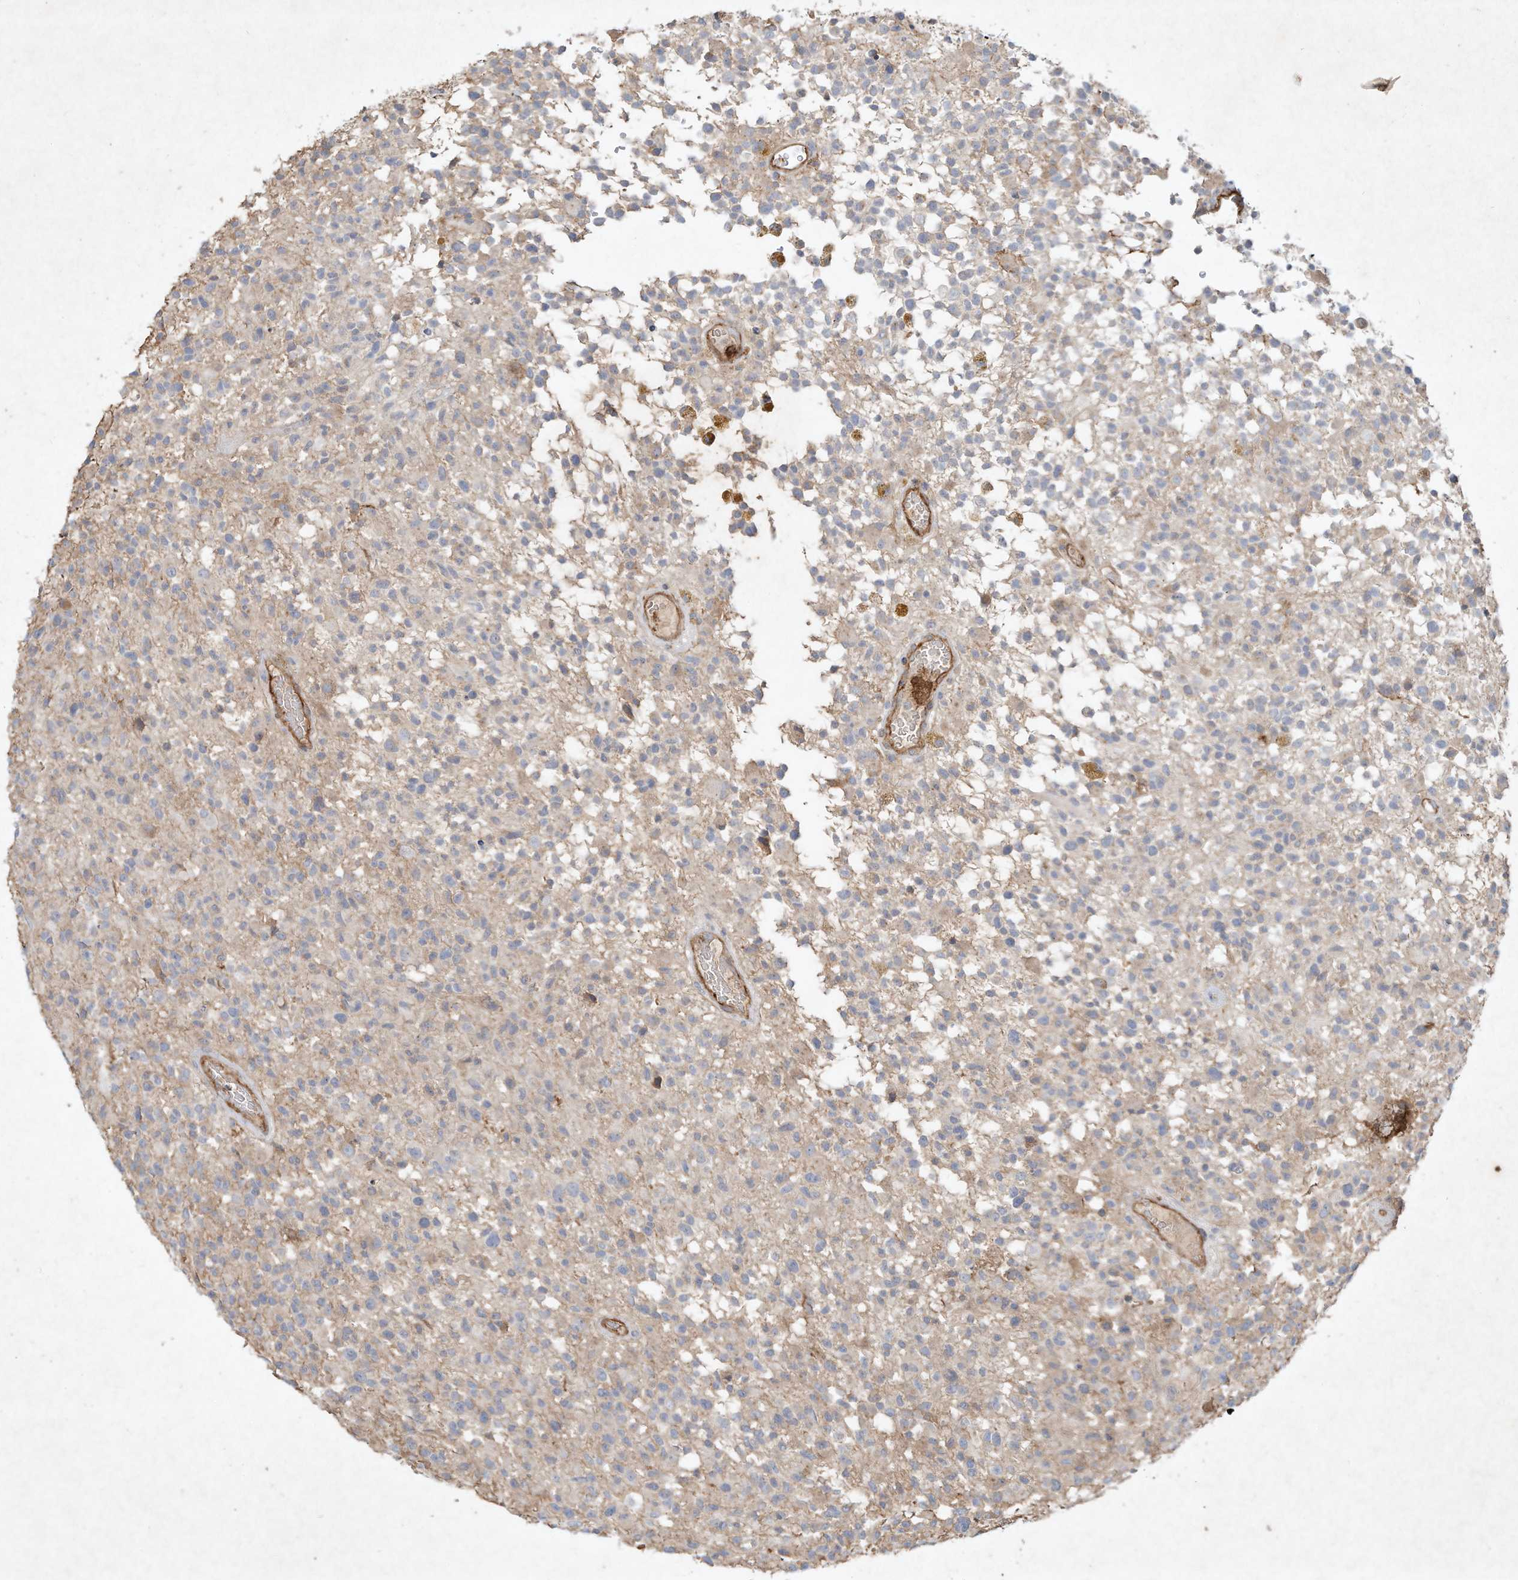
{"staining": {"intensity": "negative", "quantity": "none", "location": "none"}, "tissue": "glioma", "cell_type": "Tumor cells", "image_type": "cancer", "snomed": [{"axis": "morphology", "description": "Glioma, malignant, High grade"}, {"axis": "morphology", "description": "Glioblastoma, NOS"}, {"axis": "topography", "description": "Brain"}], "caption": "Glioma stained for a protein using immunohistochemistry (IHC) displays no expression tumor cells.", "gene": "HTR5A", "patient": {"sex": "male", "age": 60}}